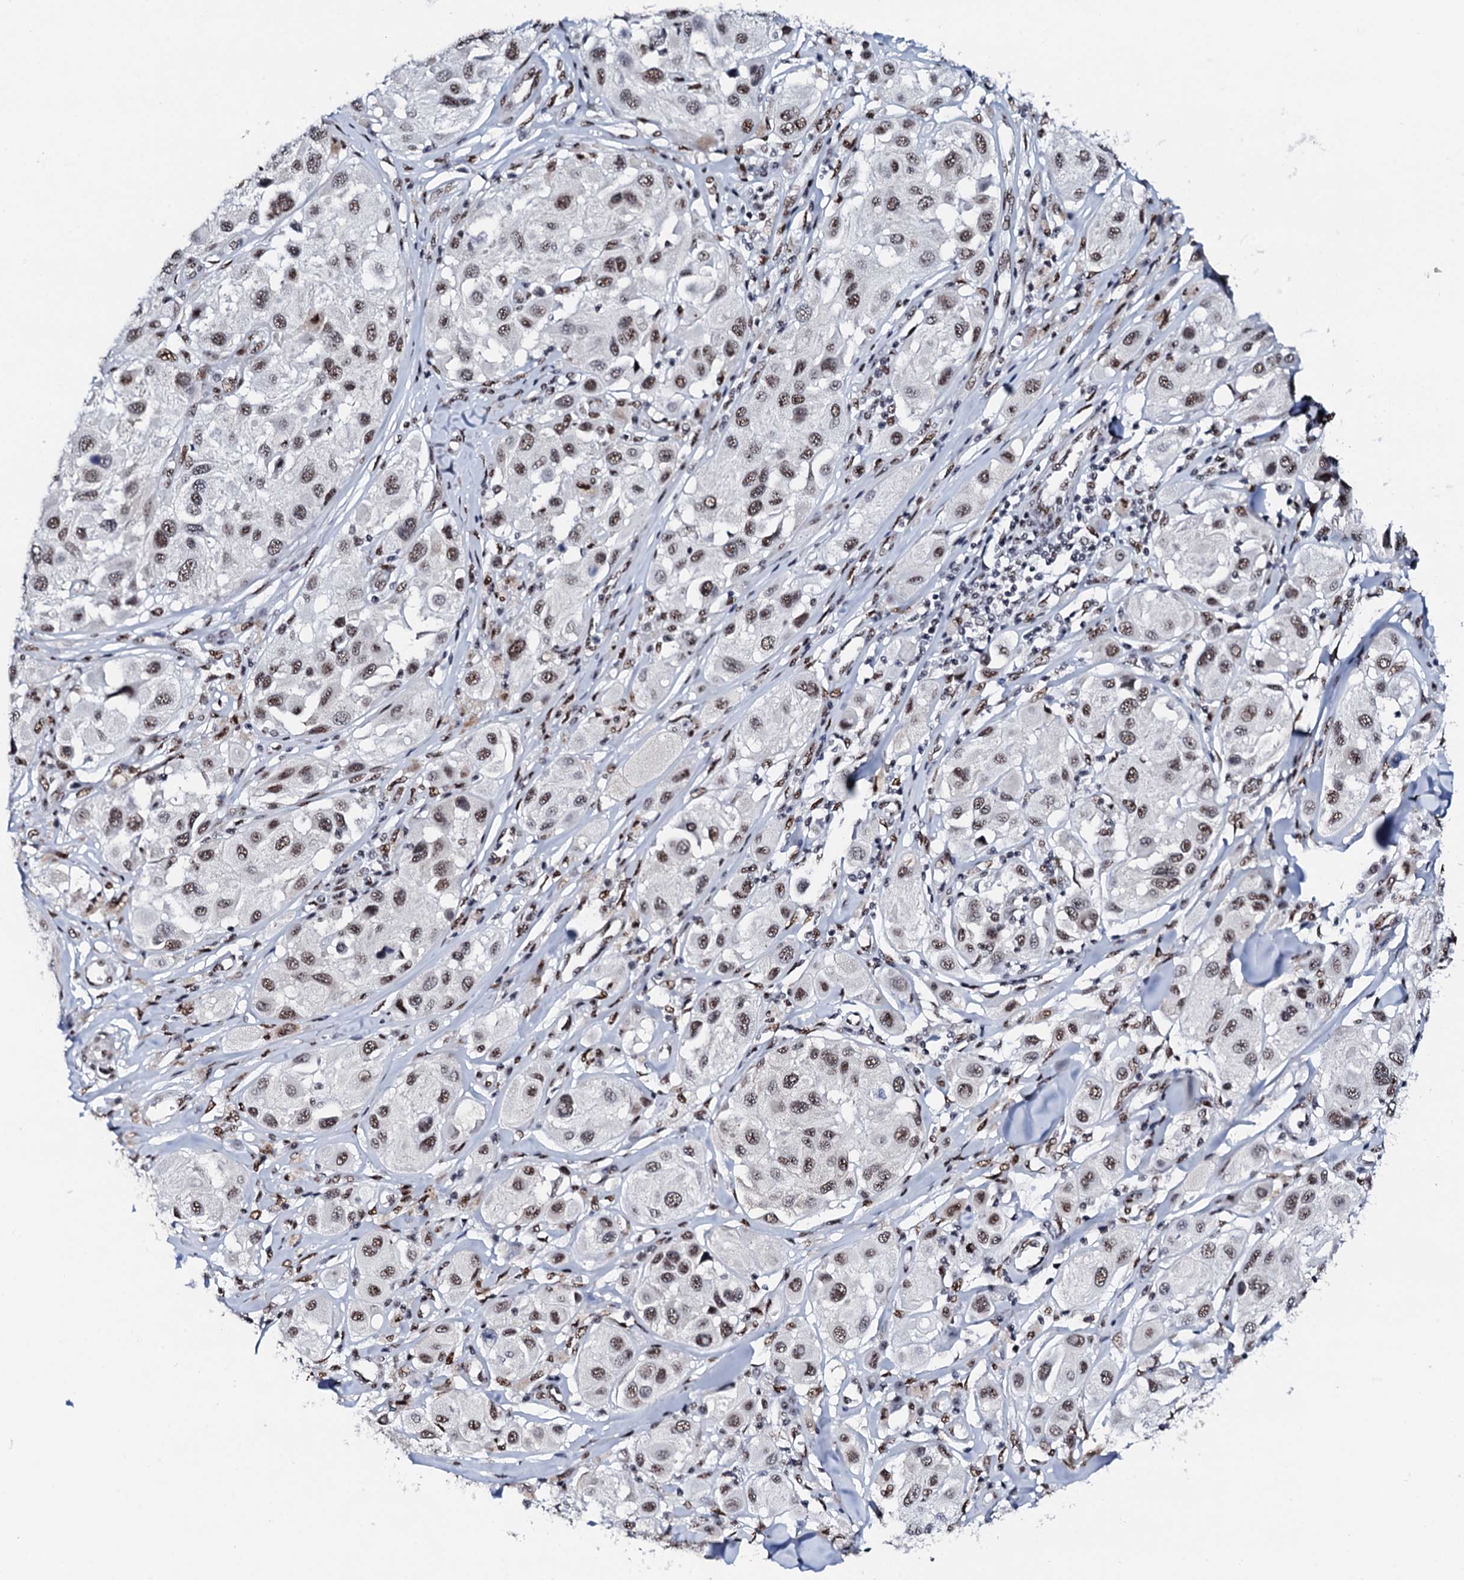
{"staining": {"intensity": "moderate", "quantity": ">75%", "location": "nuclear"}, "tissue": "melanoma", "cell_type": "Tumor cells", "image_type": "cancer", "snomed": [{"axis": "morphology", "description": "Malignant melanoma, Metastatic site"}, {"axis": "topography", "description": "Skin"}], "caption": "Tumor cells show medium levels of moderate nuclear expression in approximately >75% of cells in melanoma.", "gene": "NKAPD1", "patient": {"sex": "male", "age": 41}}